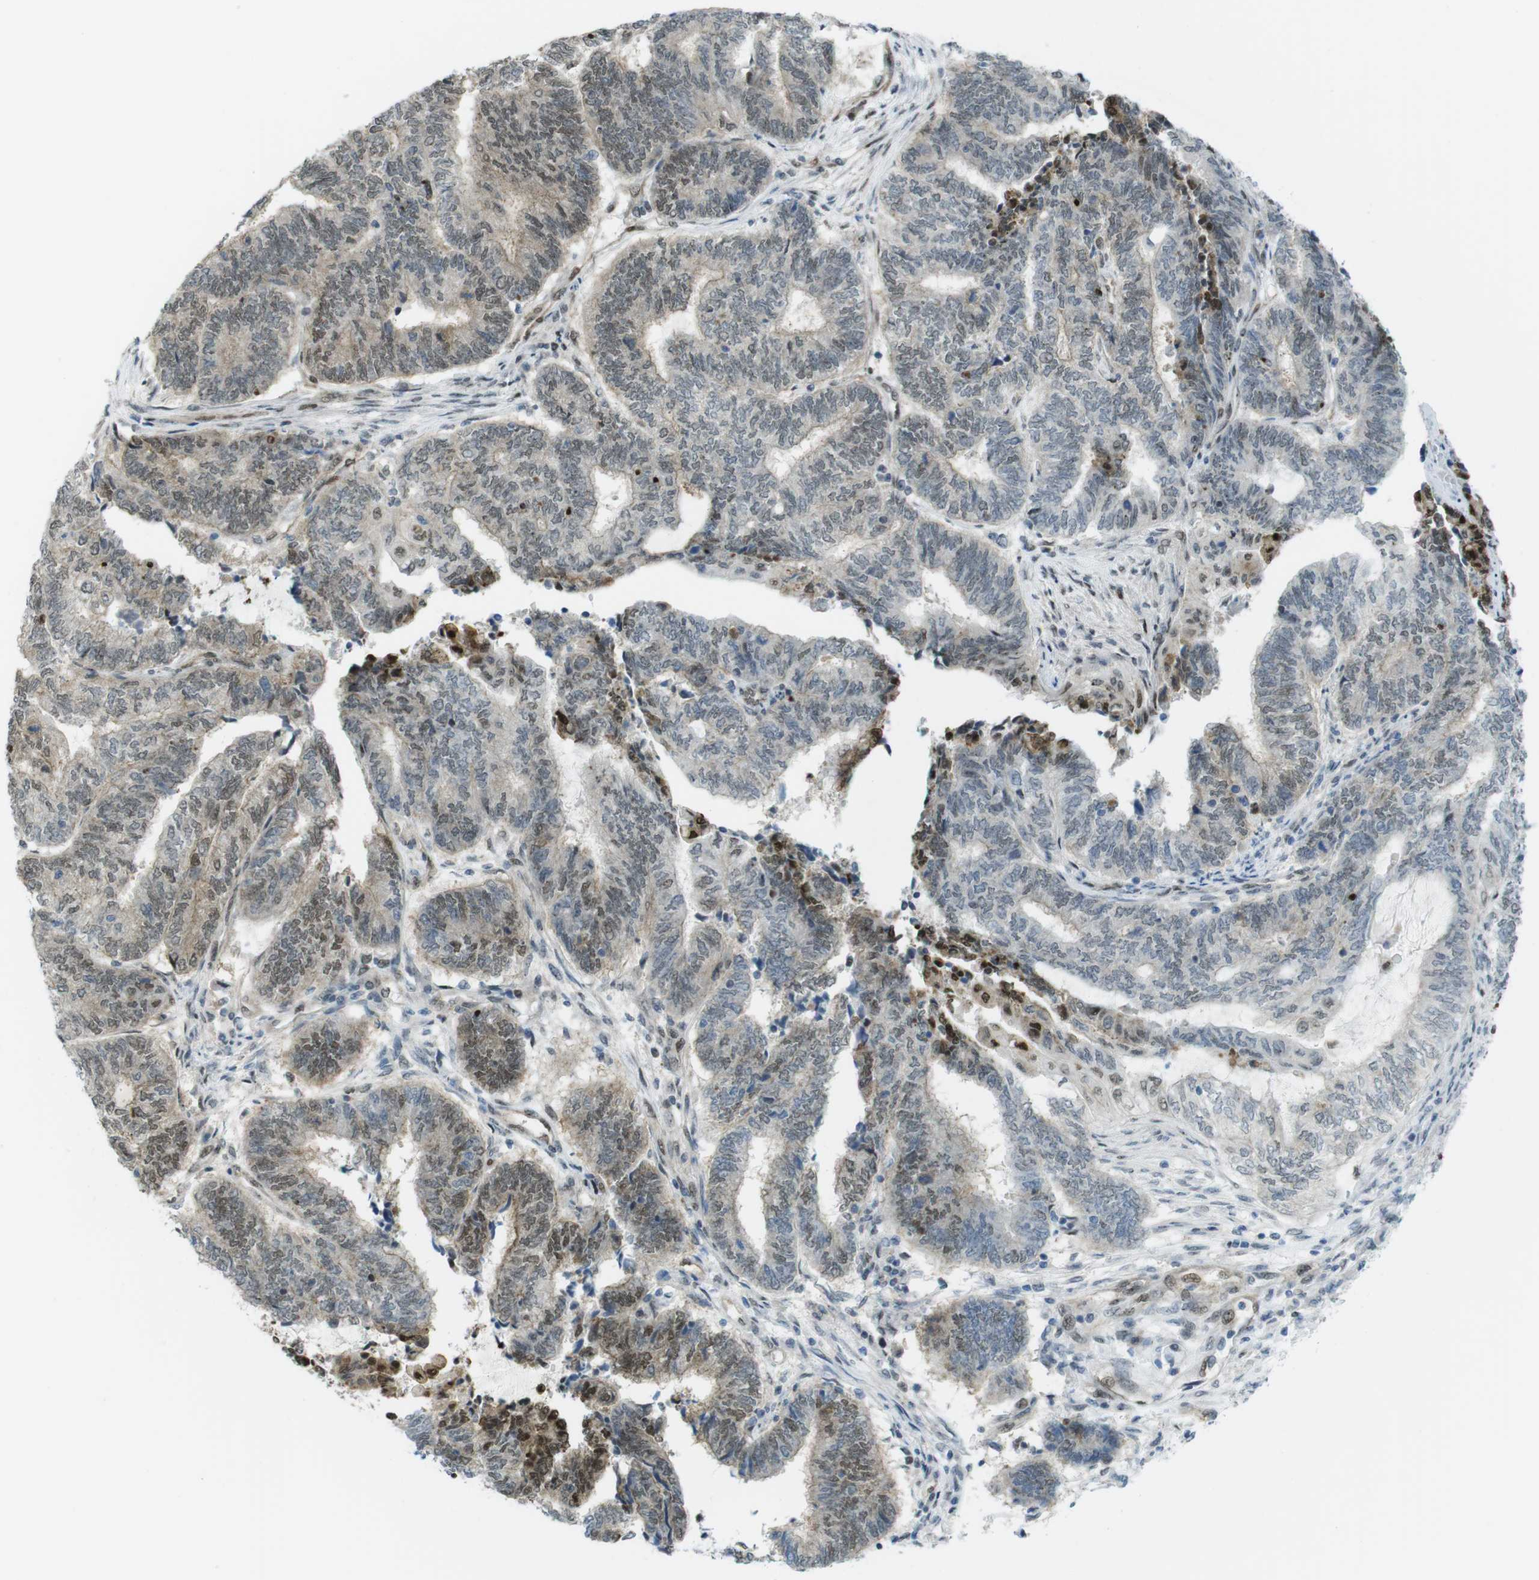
{"staining": {"intensity": "moderate", "quantity": "25%-75%", "location": "nuclear"}, "tissue": "endometrial cancer", "cell_type": "Tumor cells", "image_type": "cancer", "snomed": [{"axis": "morphology", "description": "Adenocarcinoma, NOS"}, {"axis": "topography", "description": "Uterus"}, {"axis": "topography", "description": "Endometrium"}], "caption": "Human adenocarcinoma (endometrial) stained with a protein marker shows moderate staining in tumor cells.", "gene": "UBB", "patient": {"sex": "female", "age": 70}}